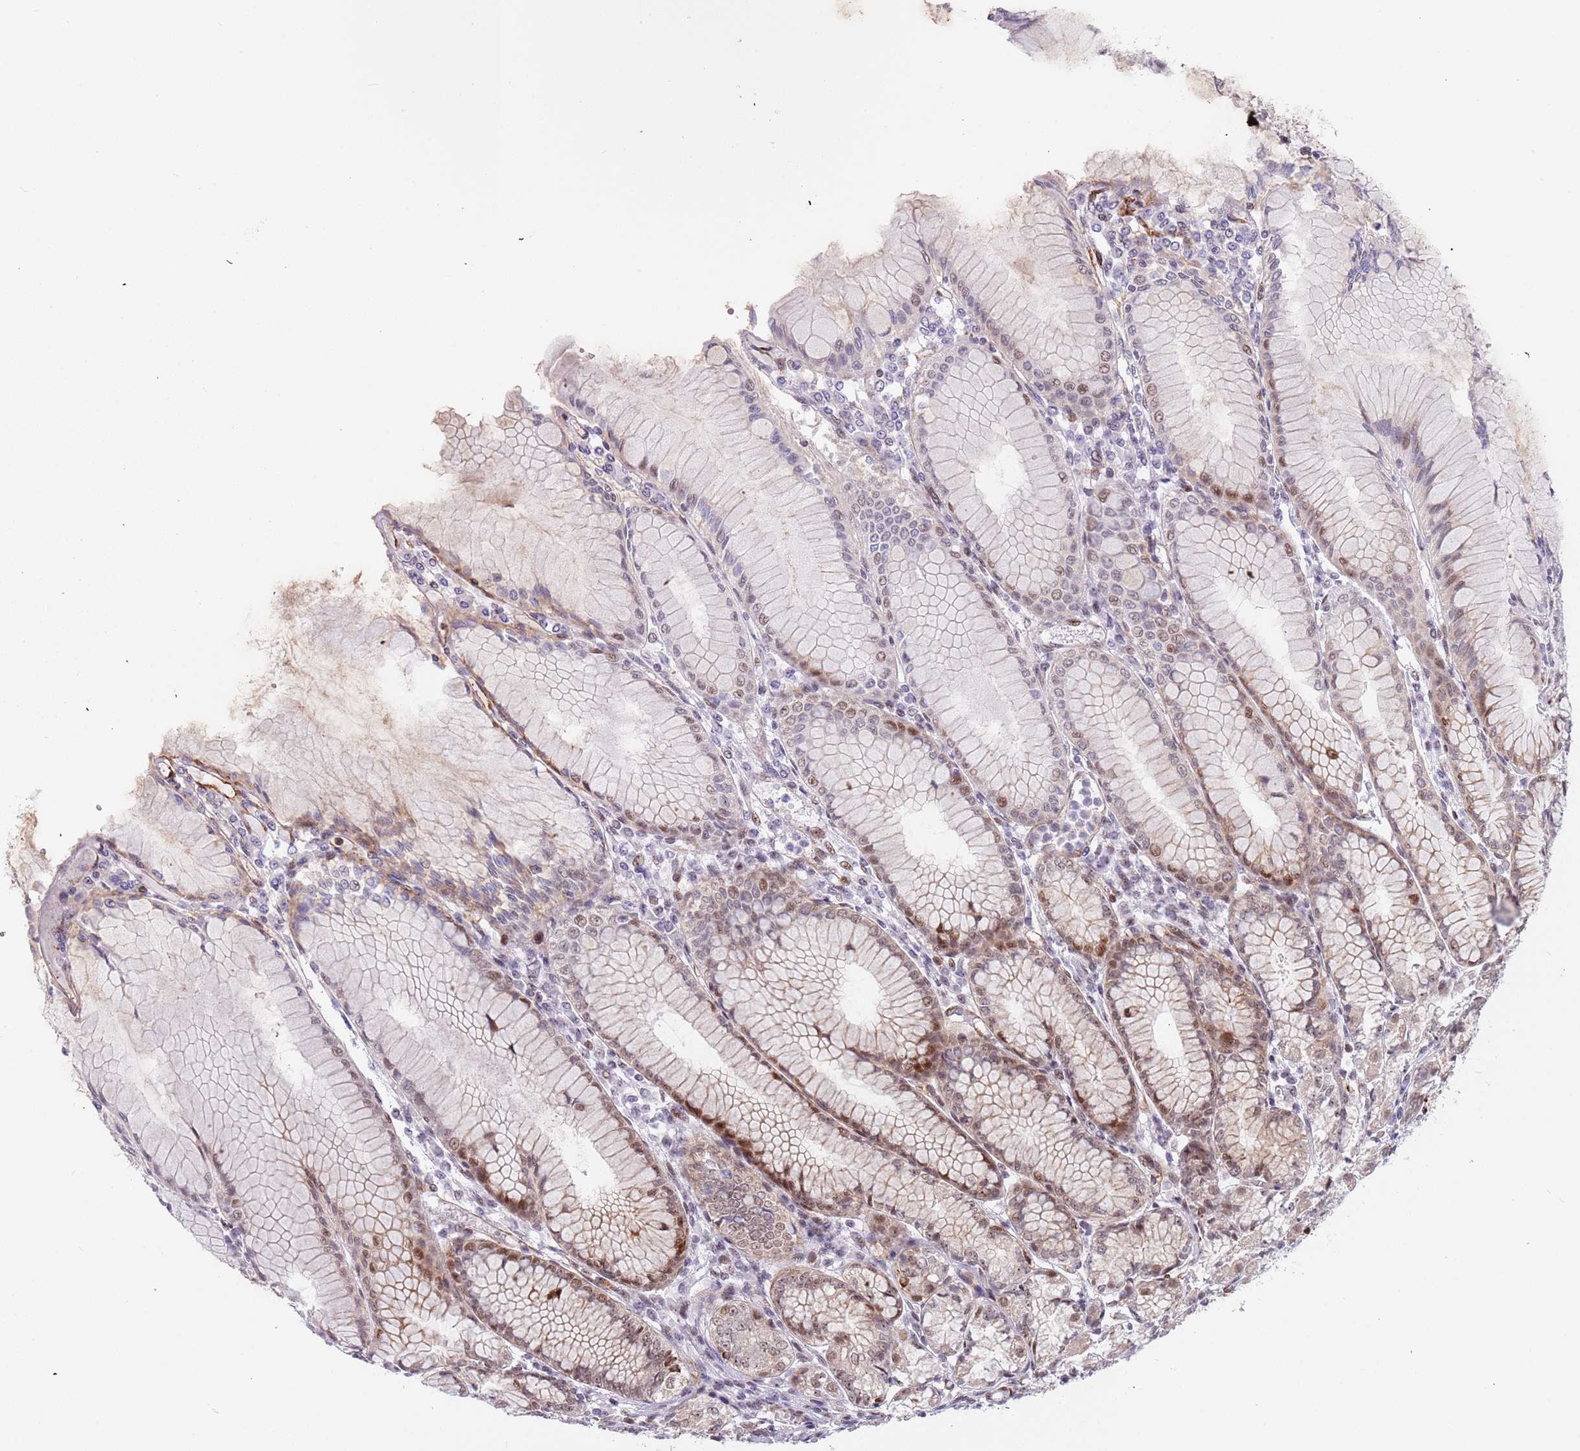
{"staining": {"intensity": "strong", "quantity": "25%-75%", "location": "cytoplasmic/membranous,nuclear"}, "tissue": "stomach", "cell_type": "Glandular cells", "image_type": "normal", "snomed": [{"axis": "morphology", "description": "Normal tissue, NOS"}, {"axis": "topography", "description": "Stomach"}], "caption": "The micrograph reveals immunohistochemical staining of unremarkable stomach. There is strong cytoplasmic/membranous,nuclear expression is seen in approximately 25%-75% of glandular cells. The staining is performed using DAB (3,3'-diaminobenzidine) brown chromogen to label protein expression. The nuclei are counter-stained blue using hematoxylin.", "gene": "LRMDA", "patient": {"sex": "female", "age": 57}}